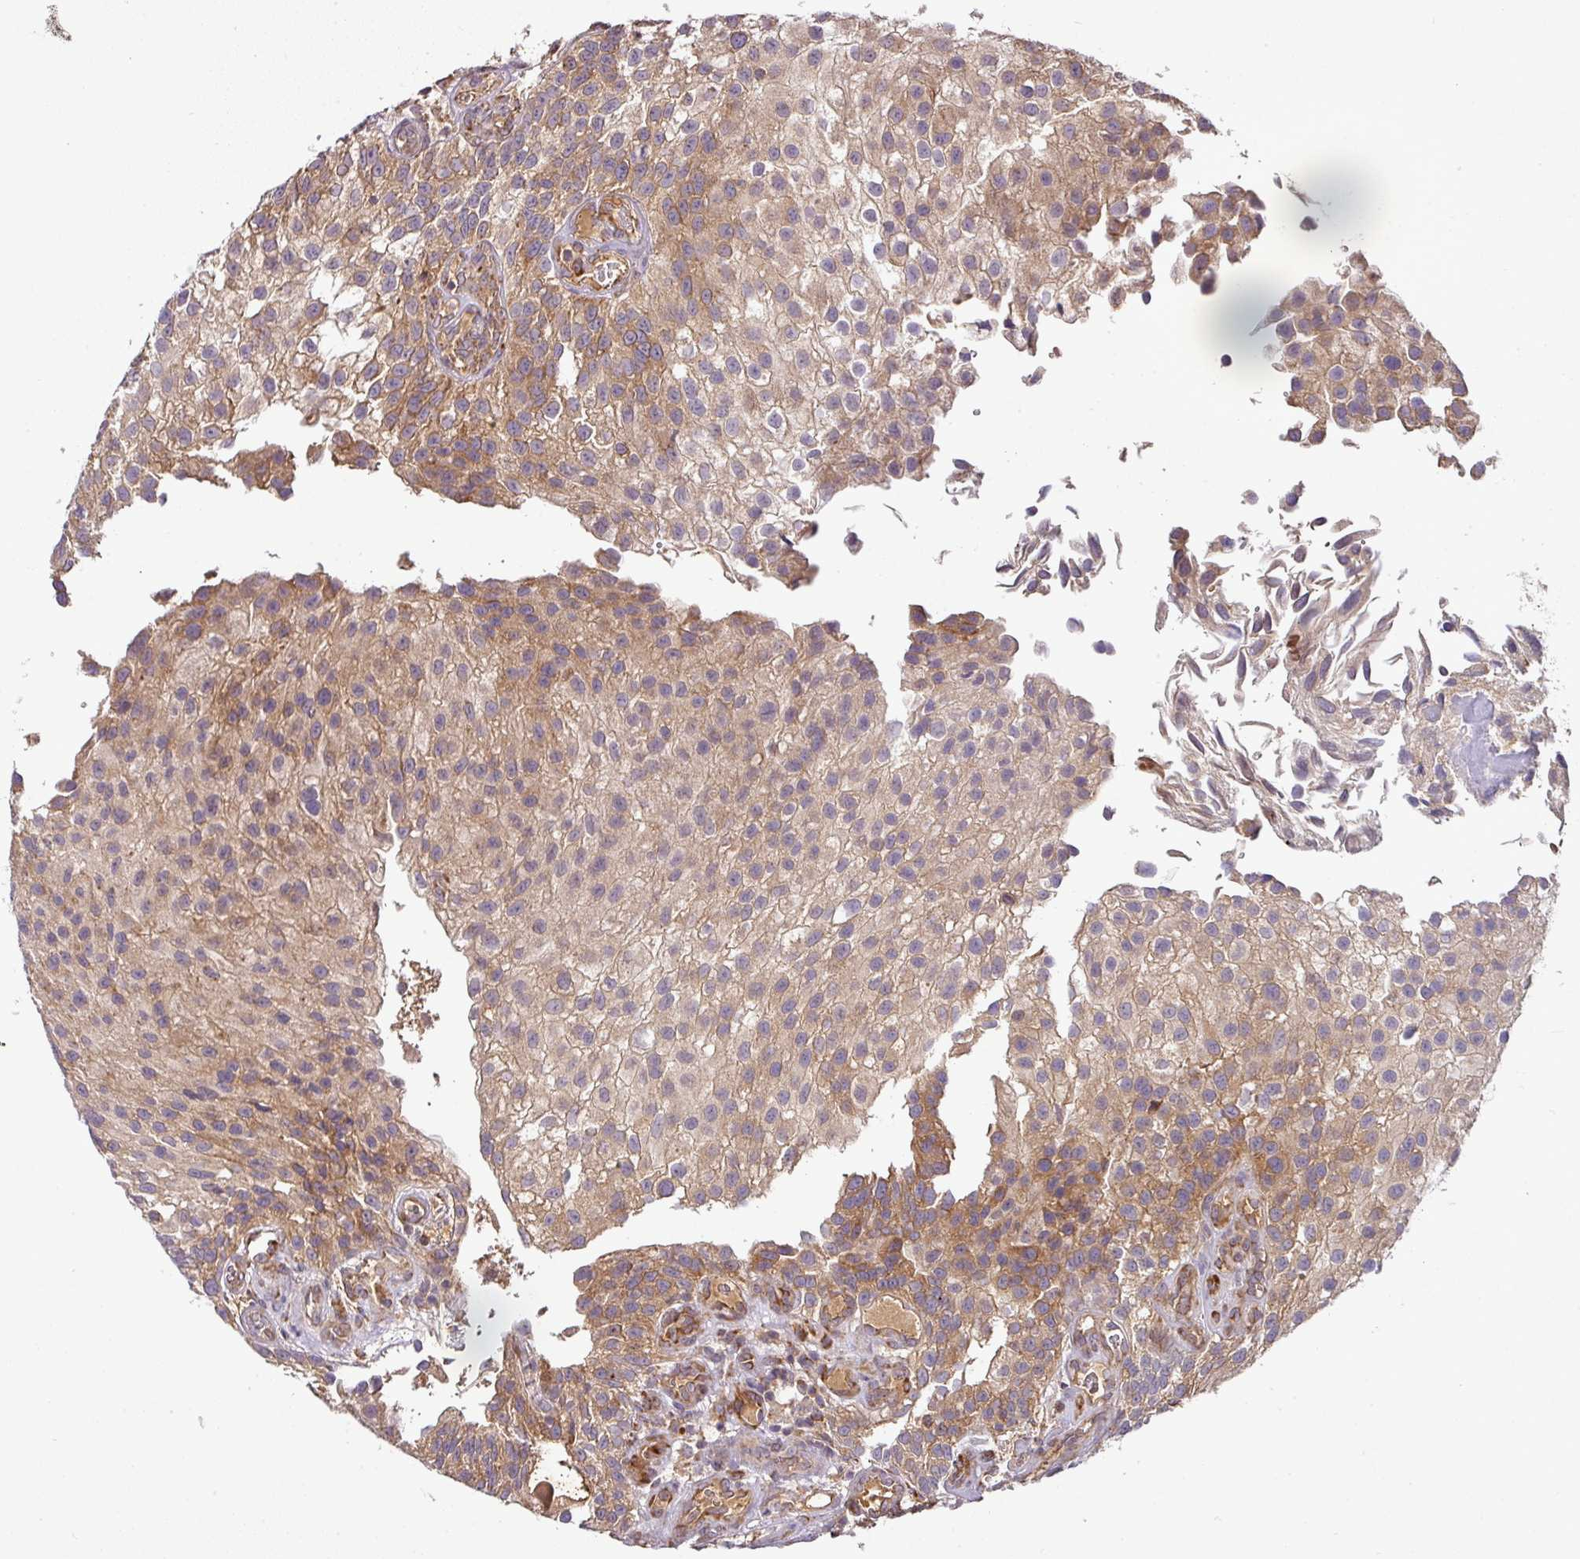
{"staining": {"intensity": "moderate", "quantity": "25%-75%", "location": "cytoplasmic/membranous"}, "tissue": "urothelial cancer", "cell_type": "Tumor cells", "image_type": "cancer", "snomed": [{"axis": "morphology", "description": "Urothelial carcinoma, NOS"}, {"axis": "topography", "description": "Urinary bladder"}], "caption": "Brown immunohistochemical staining in urothelial cancer displays moderate cytoplasmic/membranous expression in approximately 25%-75% of tumor cells.", "gene": "GALP", "patient": {"sex": "male", "age": 87}}